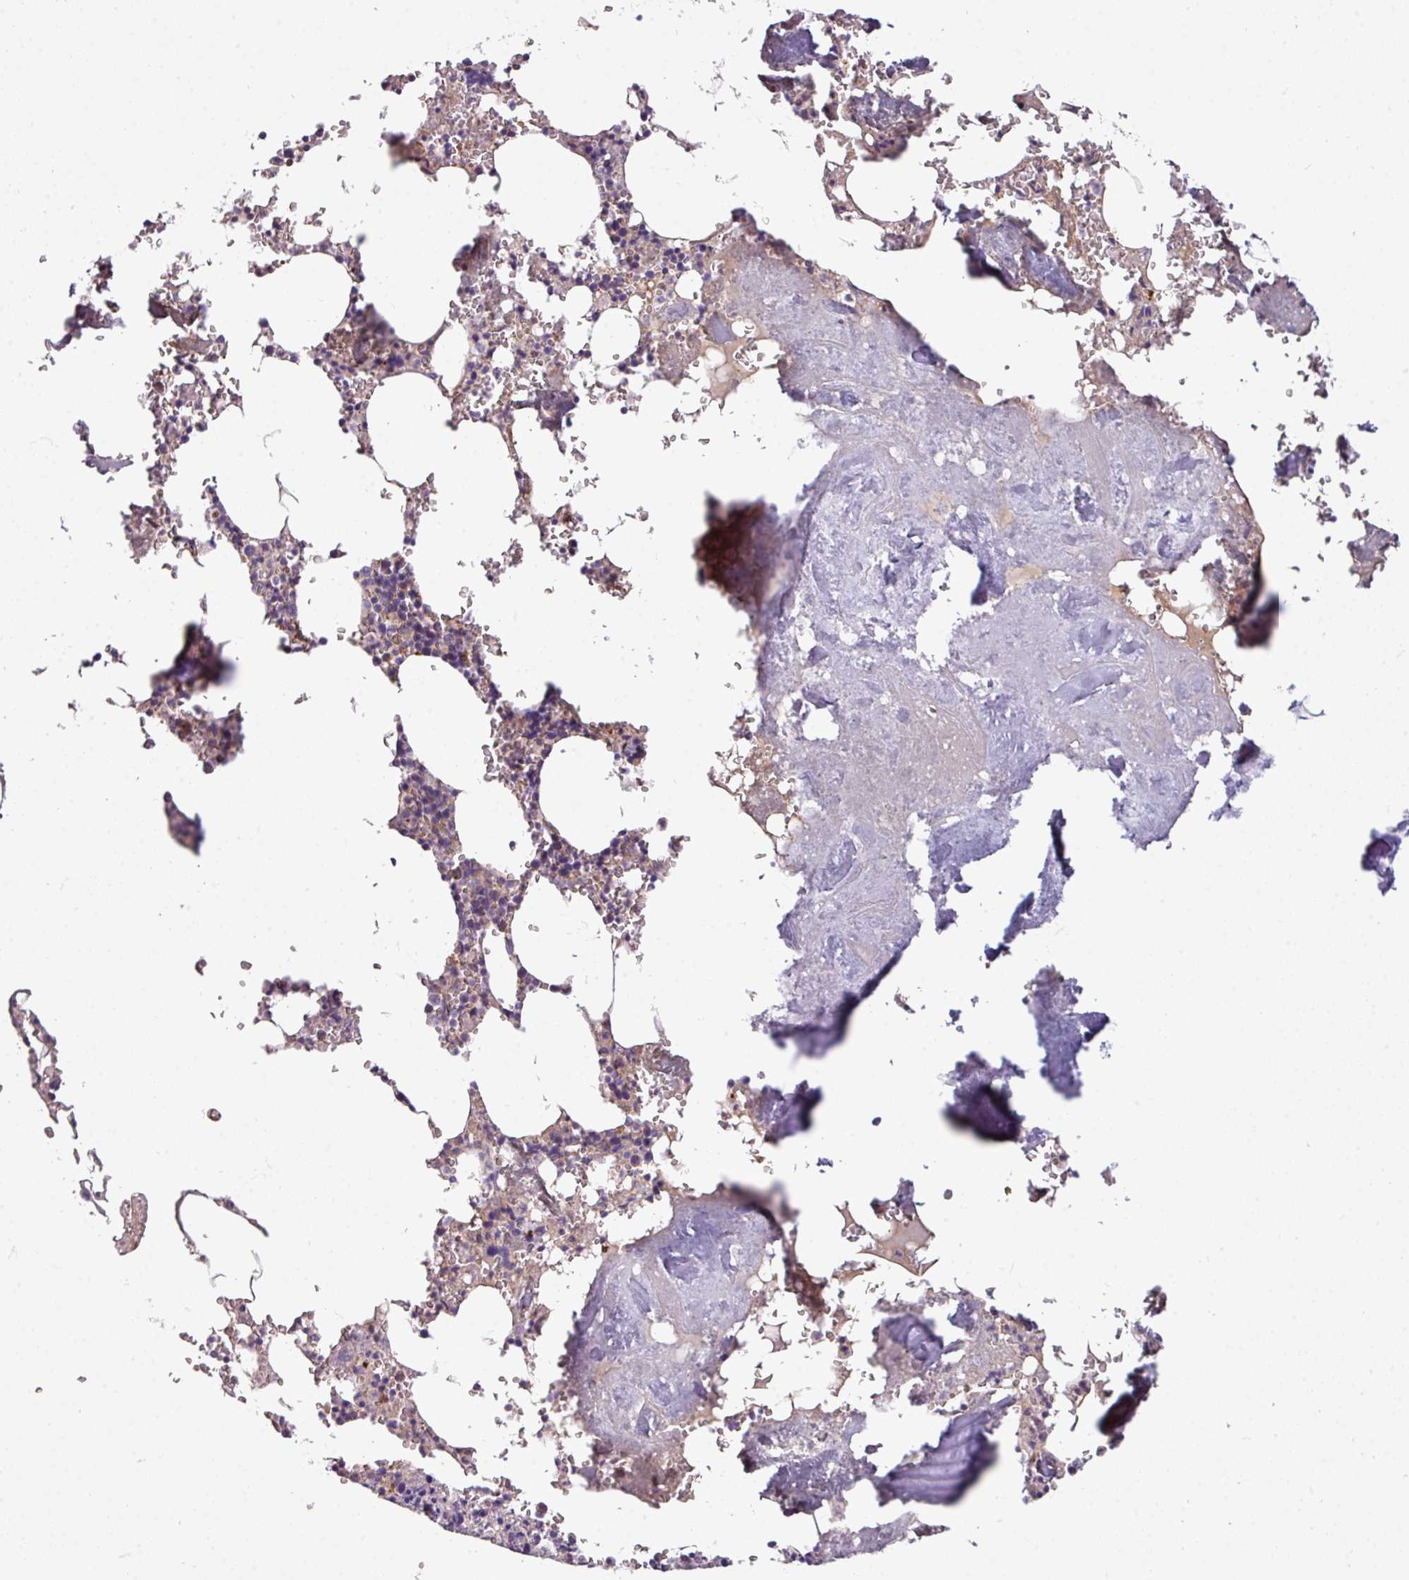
{"staining": {"intensity": "moderate", "quantity": "<25%", "location": "cytoplasmic/membranous"}, "tissue": "bone marrow", "cell_type": "Hematopoietic cells", "image_type": "normal", "snomed": [{"axis": "morphology", "description": "Normal tissue, NOS"}, {"axis": "topography", "description": "Bone marrow"}], "caption": "Immunohistochemical staining of unremarkable human bone marrow reveals low levels of moderate cytoplasmic/membranous positivity in approximately <25% of hematopoietic cells. Nuclei are stained in blue.", "gene": "BUD23", "patient": {"sex": "male", "age": 54}}